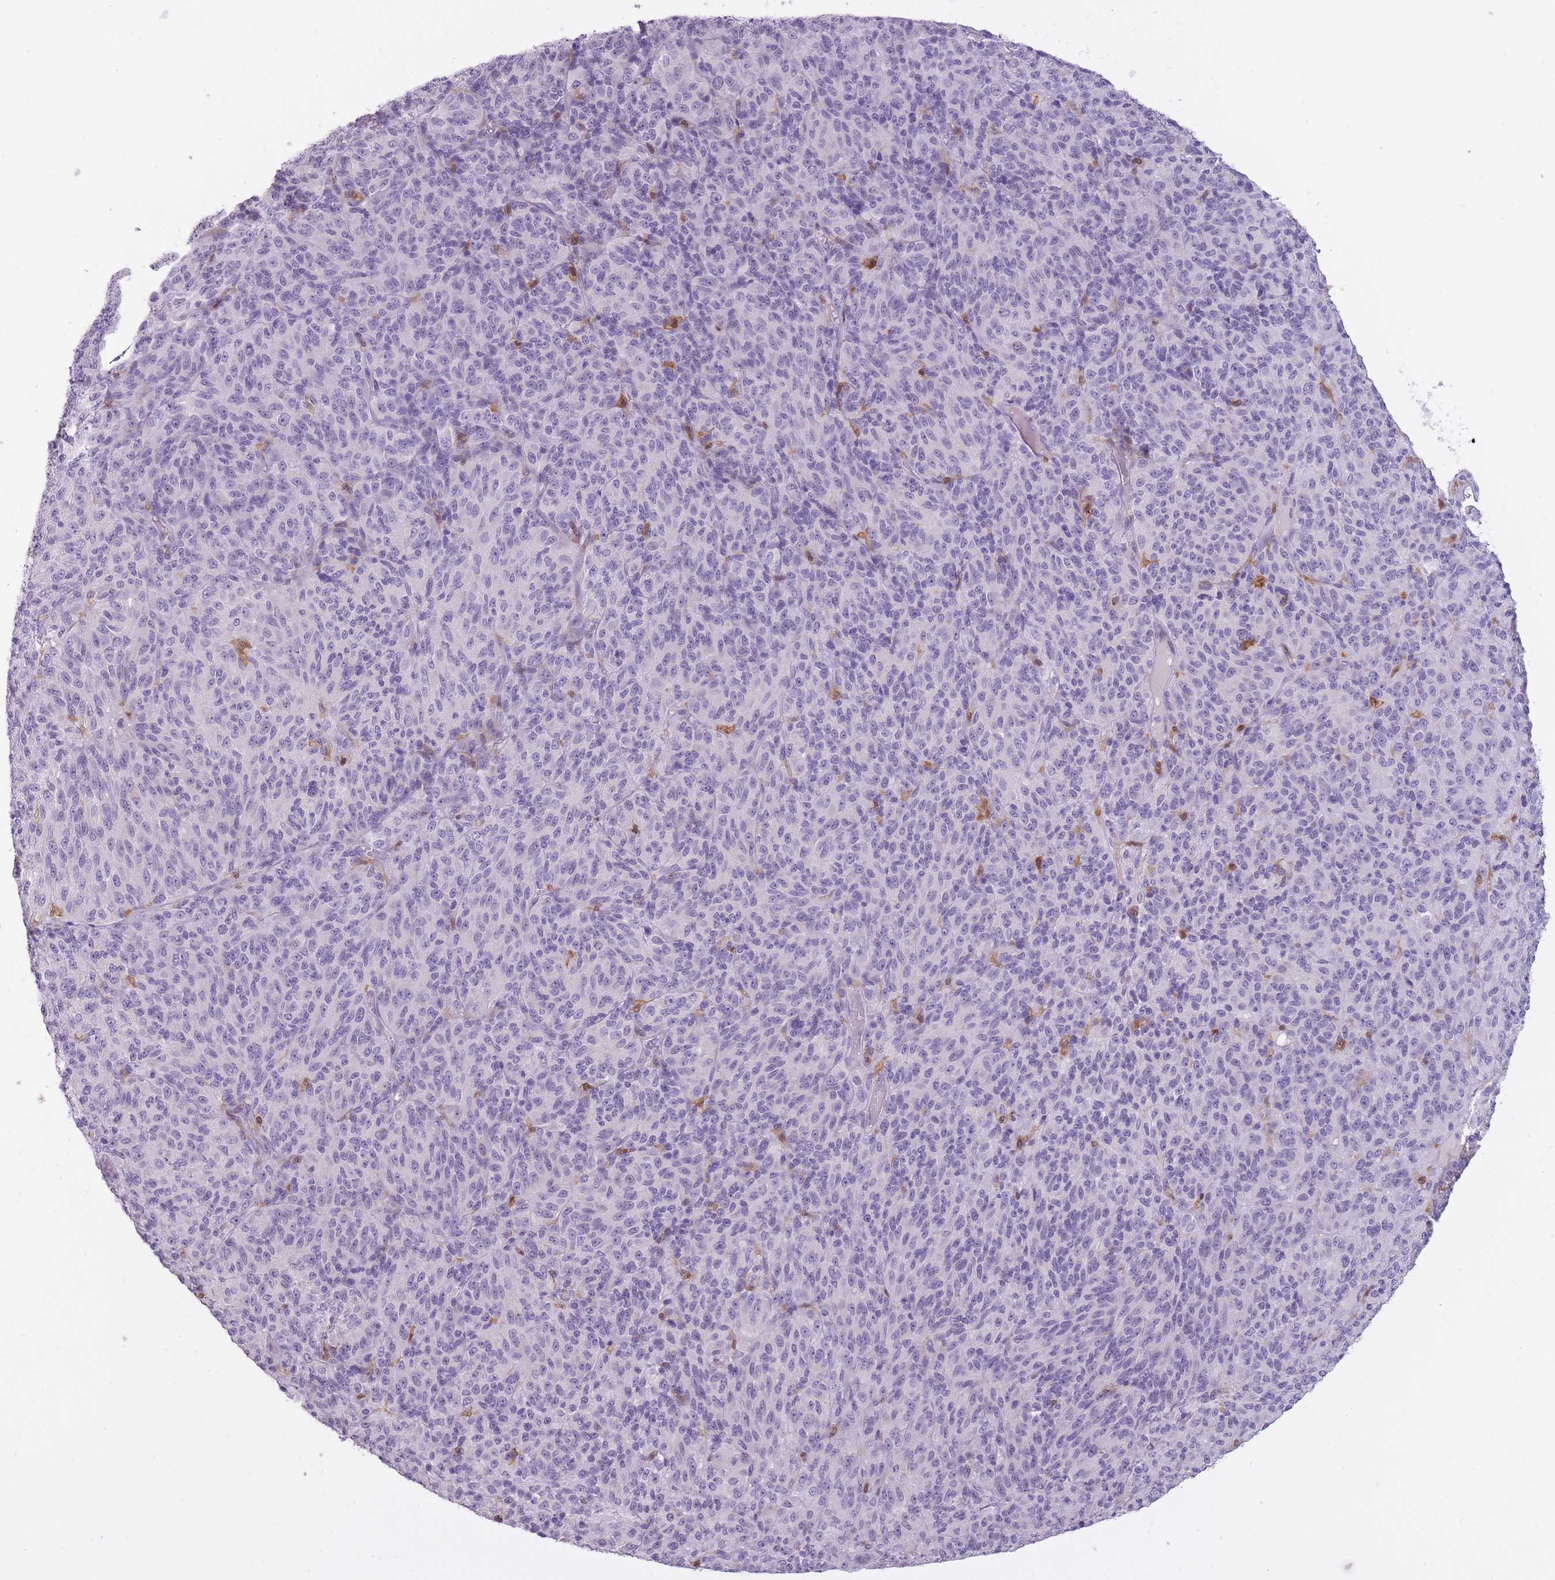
{"staining": {"intensity": "negative", "quantity": "none", "location": "none"}, "tissue": "melanoma", "cell_type": "Tumor cells", "image_type": "cancer", "snomed": [{"axis": "morphology", "description": "Malignant melanoma, Metastatic site"}, {"axis": "topography", "description": "Brain"}], "caption": "This is a photomicrograph of immunohistochemistry staining of melanoma, which shows no expression in tumor cells. Brightfield microscopy of immunohistochemistry (IHC) stained with DAB (brown) and hematoxylin (blue), captured at high magnification.", "gene": "LGALS9", "patient": {"sex": "female", "age": 56}}